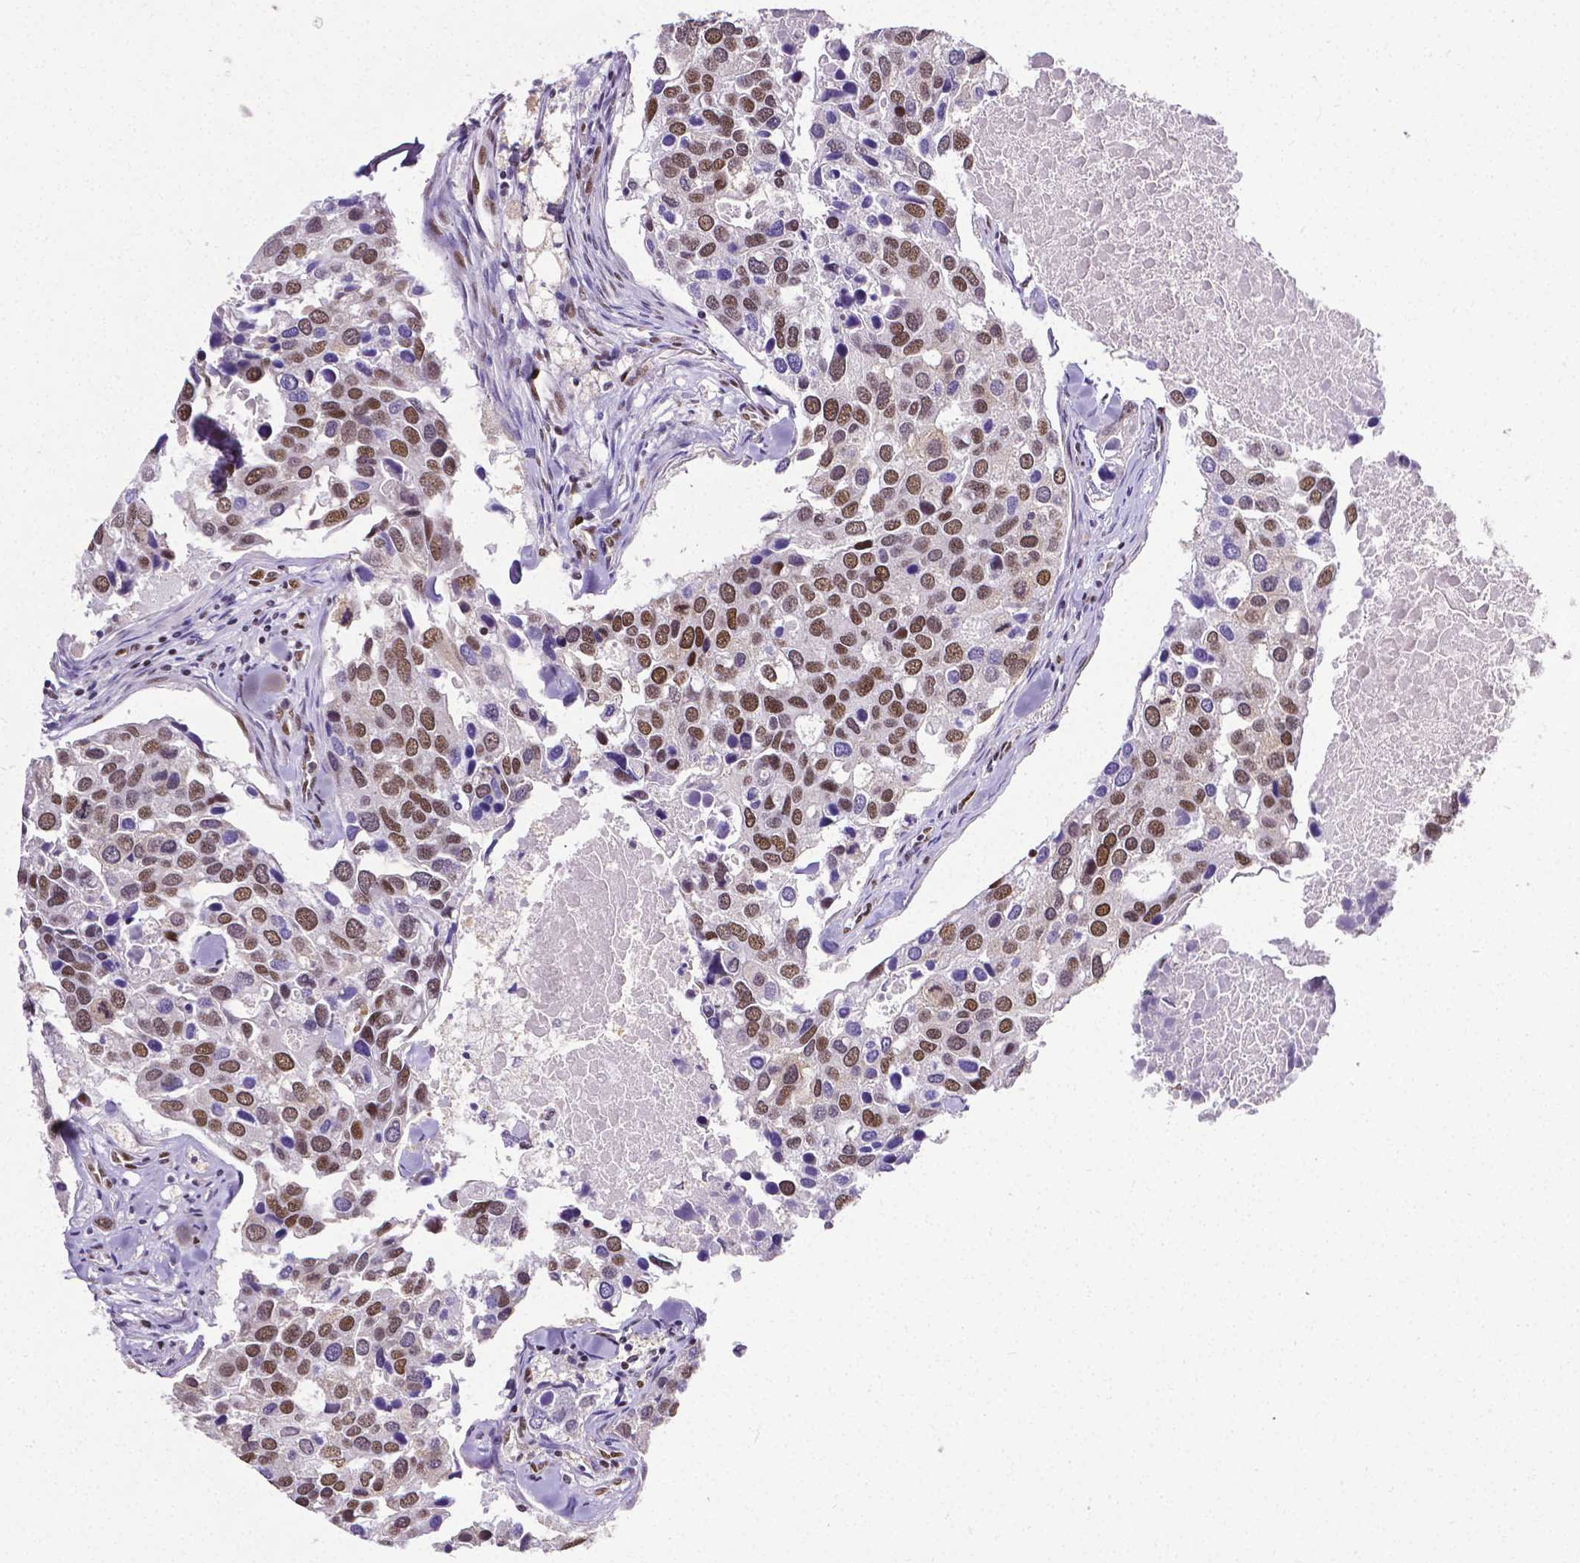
{"staining": {"intensity": "moderate", "quantity": ">75%", "location": "nuclear"}, "tissue": "breast cancer", "cell_type": "Tumor cells", "image_type": "cancer", "snomed": [{"axis": "morphology", "description": "Duct carcinoma"}, {"axis": "topography", "description": "Breast"}], "caption": "Breast infiltrating ductal carcinoma was stained to show a protein in brown. There is medium levels of moderate nuclear positivity in approximately >75% of tumor cells. The staining is performed using DAB brown chromogen to label protein expression. The nuclei are counter-stained blue using hematoxylin.", "gene": "REST", "patient": {"sex": "female", "age": 83}}